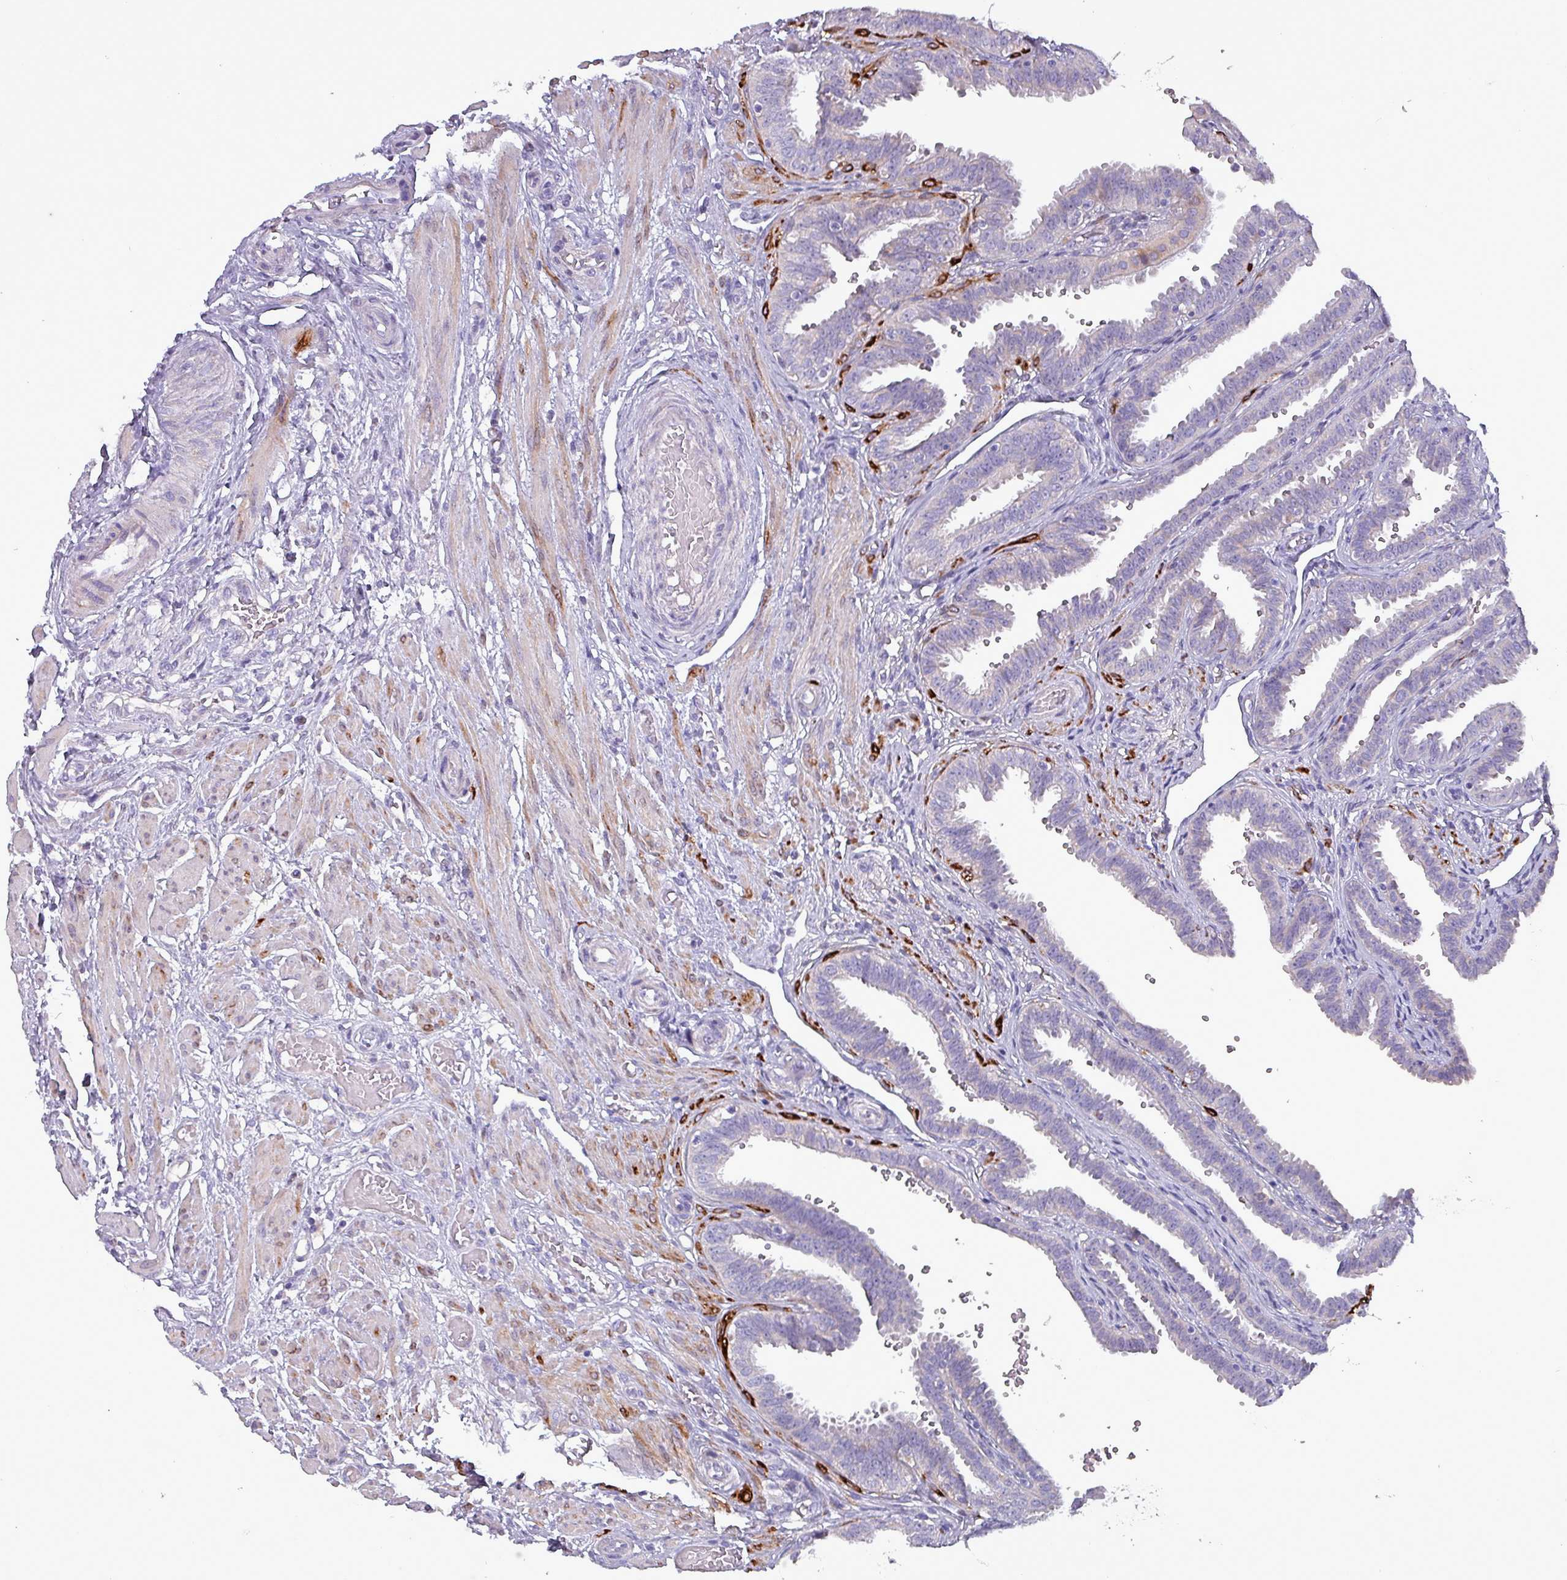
{"staining": {"intensity": "negative", "quantity": "none", "location": "none"}, "tissue": "fallopian tube", "cell_type": "Glandular cells", "image_type": "normal", "snomed": [{"axis": "morphology", "description": "Normal tissue, NOS"}, {"axis": "topography", "description": "Fallopian tube"}], "caption": "Immunohistochemistry (IHC) micrograph of unremarkable fallopian tube stained for a protein (brown), which displays no expression in glandular cells. (DAB immunohistochemistry (IHC) with hematoxylin counter stain).", "gene": "HSD3B7", "patient": {"sex": "female", "age": 37}}